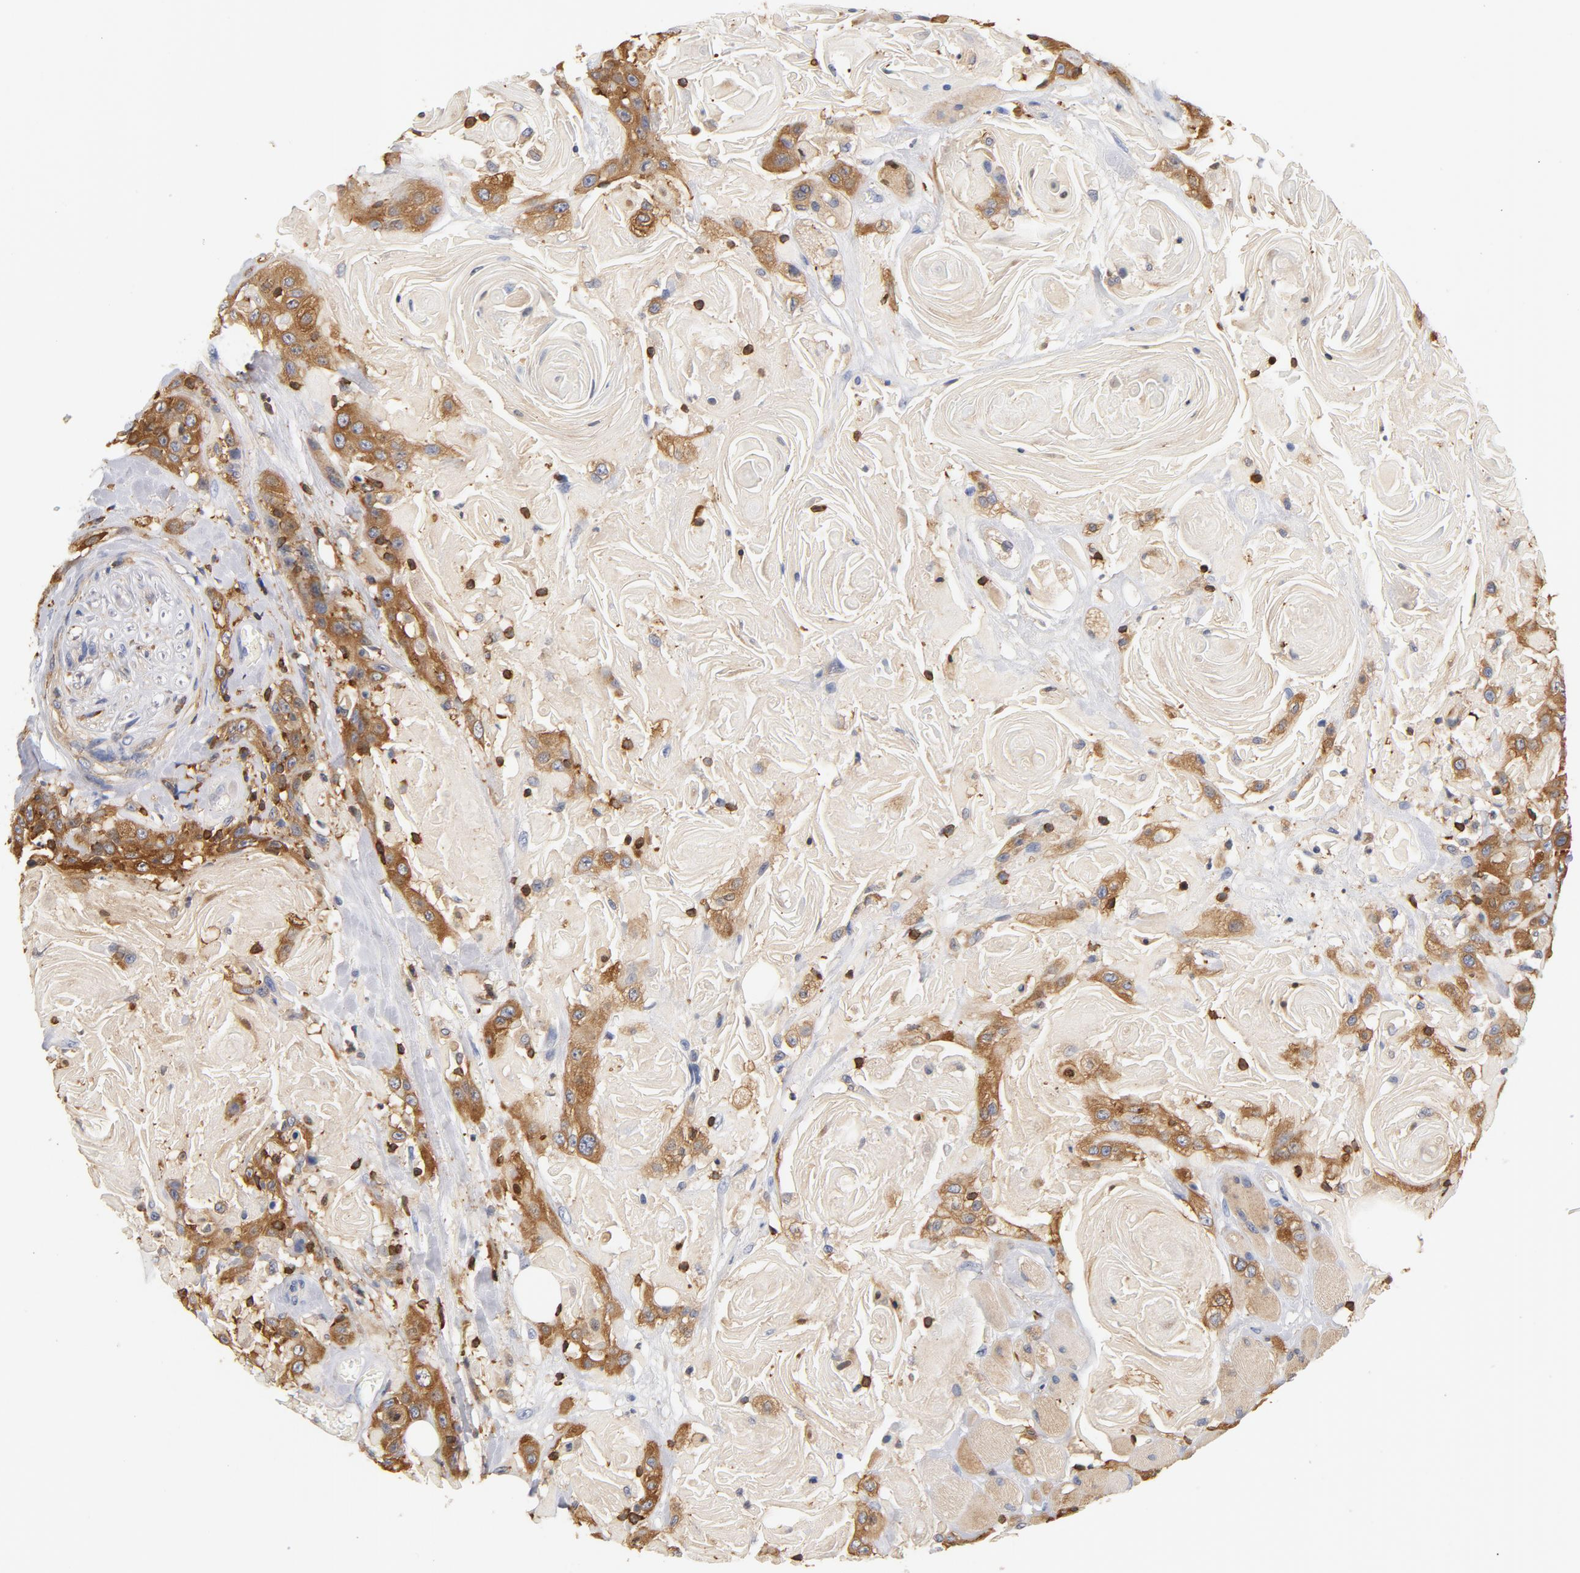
{"staining": {"intensity": "moderate", "quantity": ">75%", "location": "cytoplasmic/membranous"}, "tissue": "head and neck cancer", "cell_type": "Tumor cells", "image_type": "cancer", "snomed": [{"axis": "morphology", "description": "Squamous cell carcinoma, NOS"}, {"axis": "topography", "description": "Head-Neck"}], "caption": "Tumor cells reveal moderate cytoplasmic/membranous positivity in approximately >75% of cells in head and neck squamous cell carcinoma. The staining is performed using DAB (3,3'-diaminobenzidine) brown chromogen to label protein expression. The nuclei are counter-stained blue using hematoxylin.", "gene": "EZR", "patient": {"sex": "female", "age": 84}}